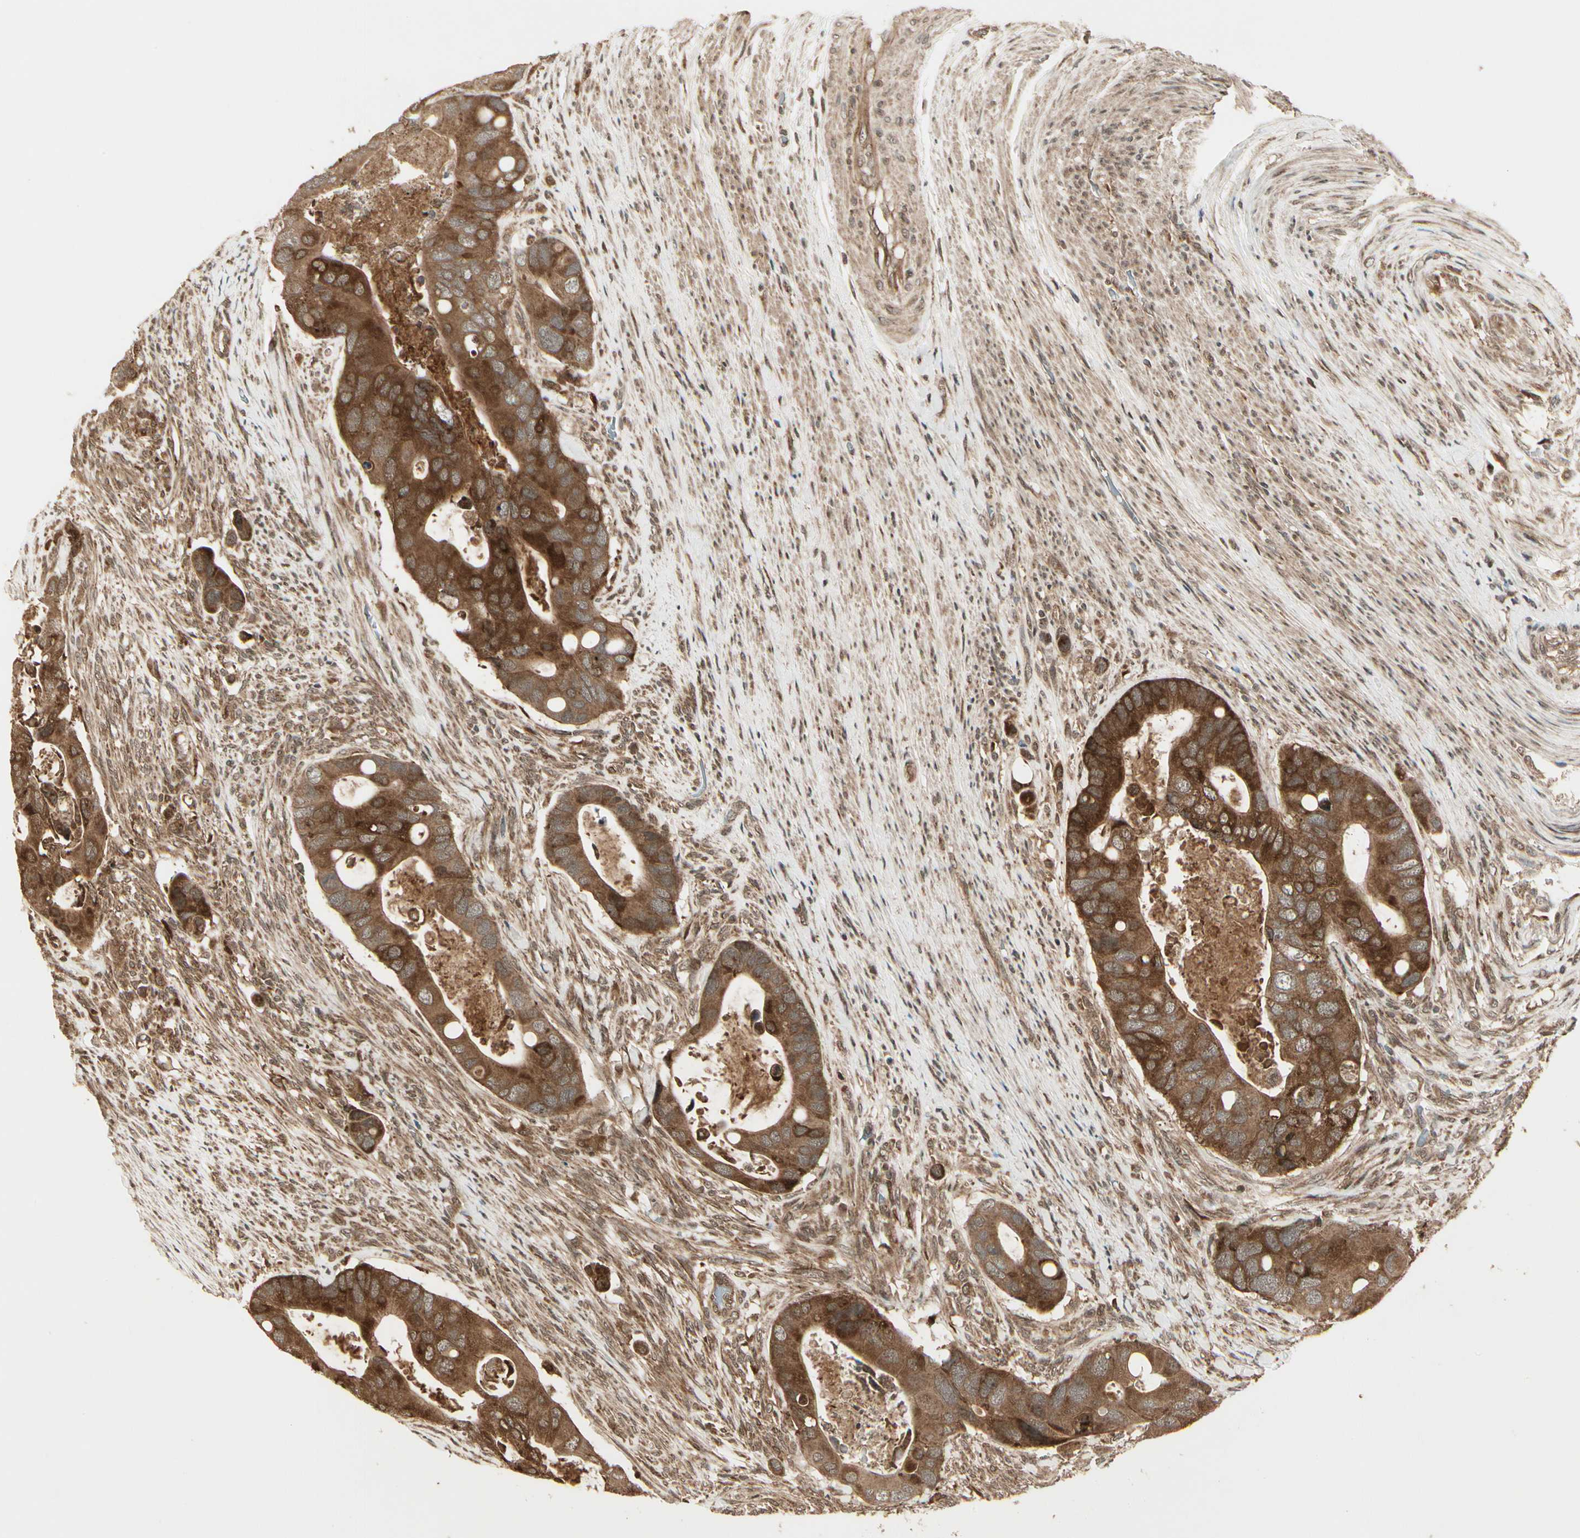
{"staining": {"intensity": "strong", "quantity": ">75%", "location": "cytoplasmic/membranous"}, "tissue": "colorectal cancer", "cell_type": "Tumor cells", "image_type": "cancer", "snomed": [{"axis": "morphology", "description": "Adenocarcinoma, NOS"}, {"axis": "topography", "description": "Rectum"}], "caption": "Colorectal cancer stained with a protein marker exhibits strong staining in tumor cells.", "gene": "GLUL", "patient": {"sex": "female", "age": 57}}